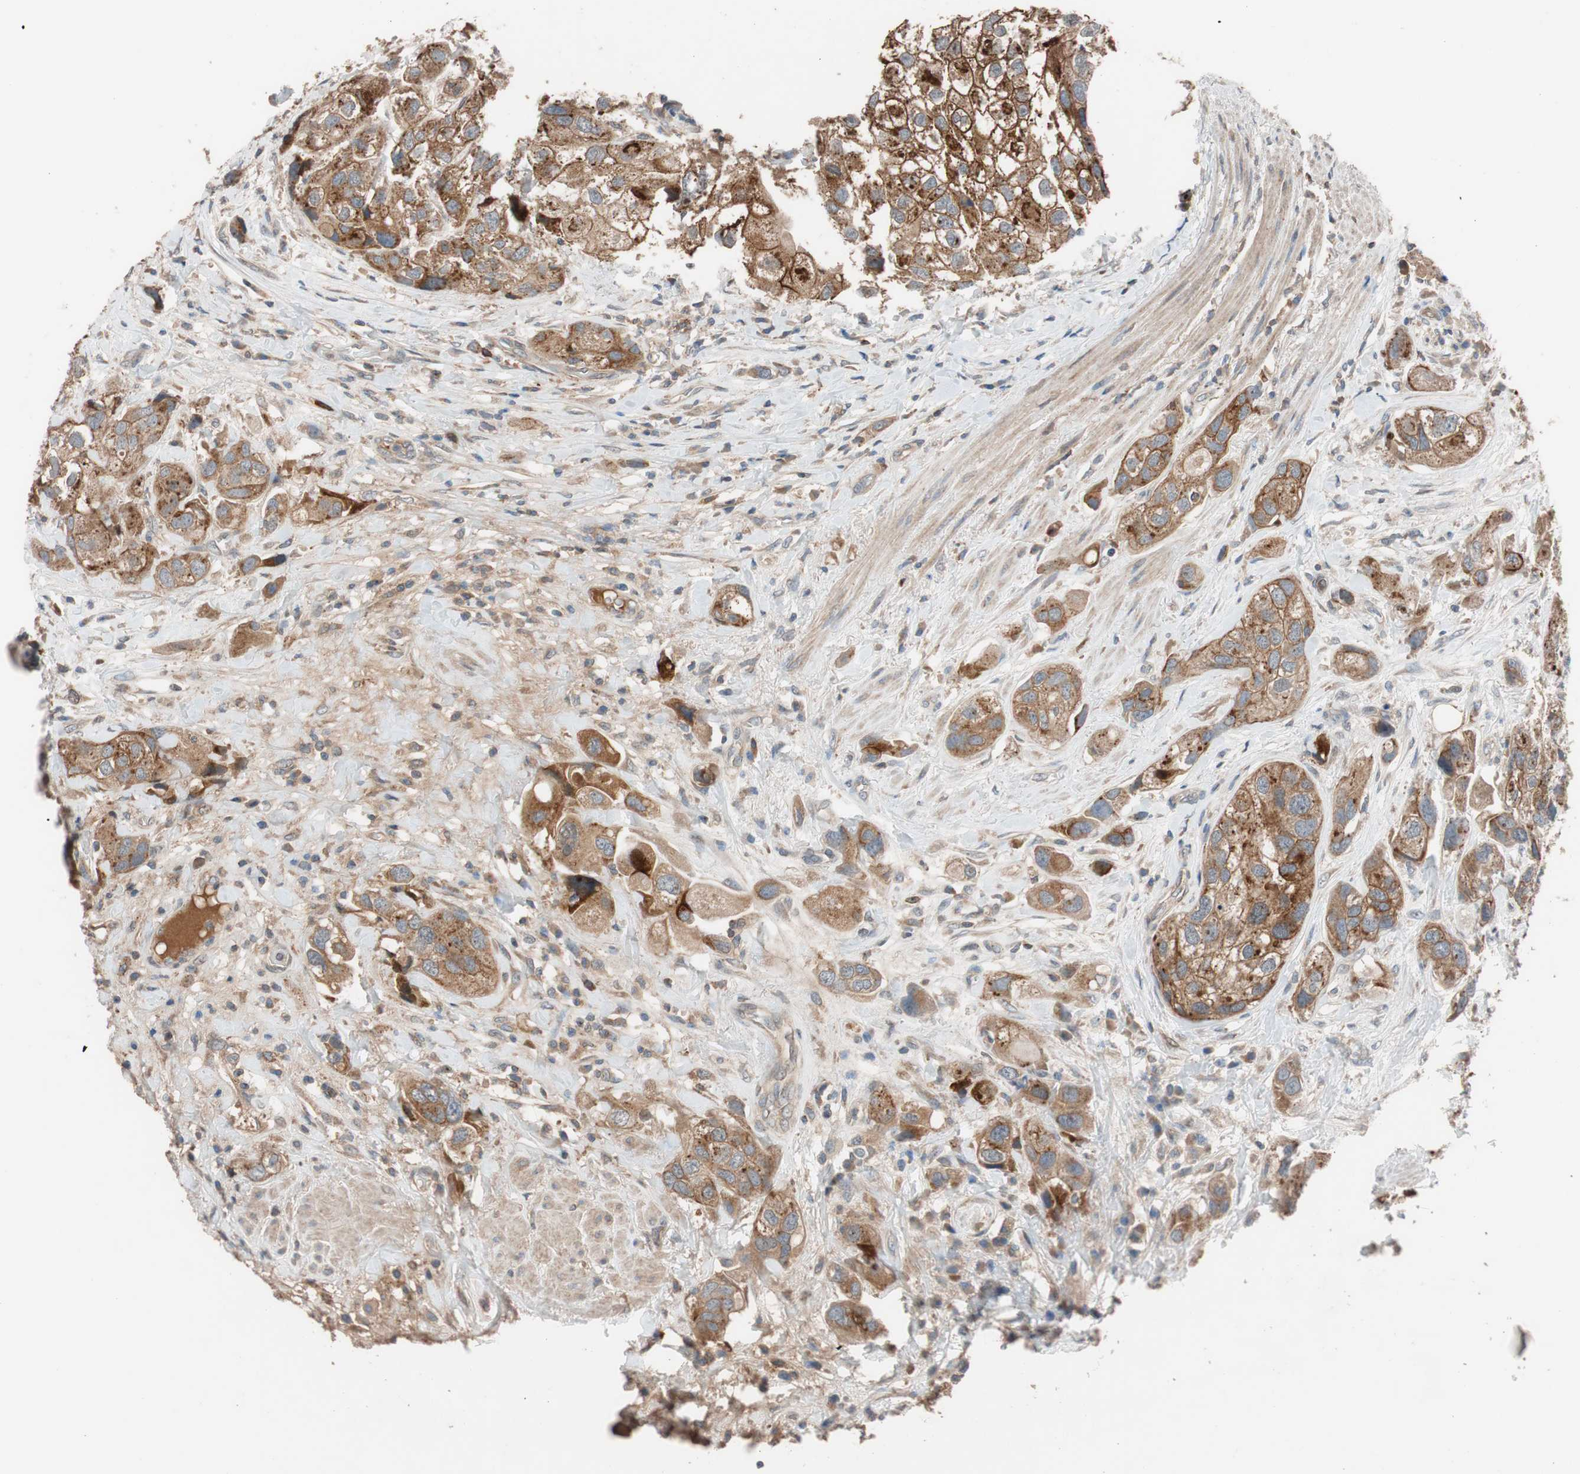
{"staining": {"intensity": "strong", "quantity": ">75%", "location": "cytoplasmic/membranous"}, "tissue": "urothelial cancer", "cell_type": "Tumor cells", "image_type": "cancer", "snomed": [{"axis": "morphology", "description": "Urothelial carcinoma, High grade"}, {"axis": "topography", "description": "Urinary bladder"}], "caption": "IHC micrograph of human urothelial carcinoma (high-grade) stained for a protein (brown), which shows high levels of strong cytoplasmic/membranous staining in about >75% of tumor cells.", "gene": "SDC4", "patient": {"sex": "female", "age": 64}}